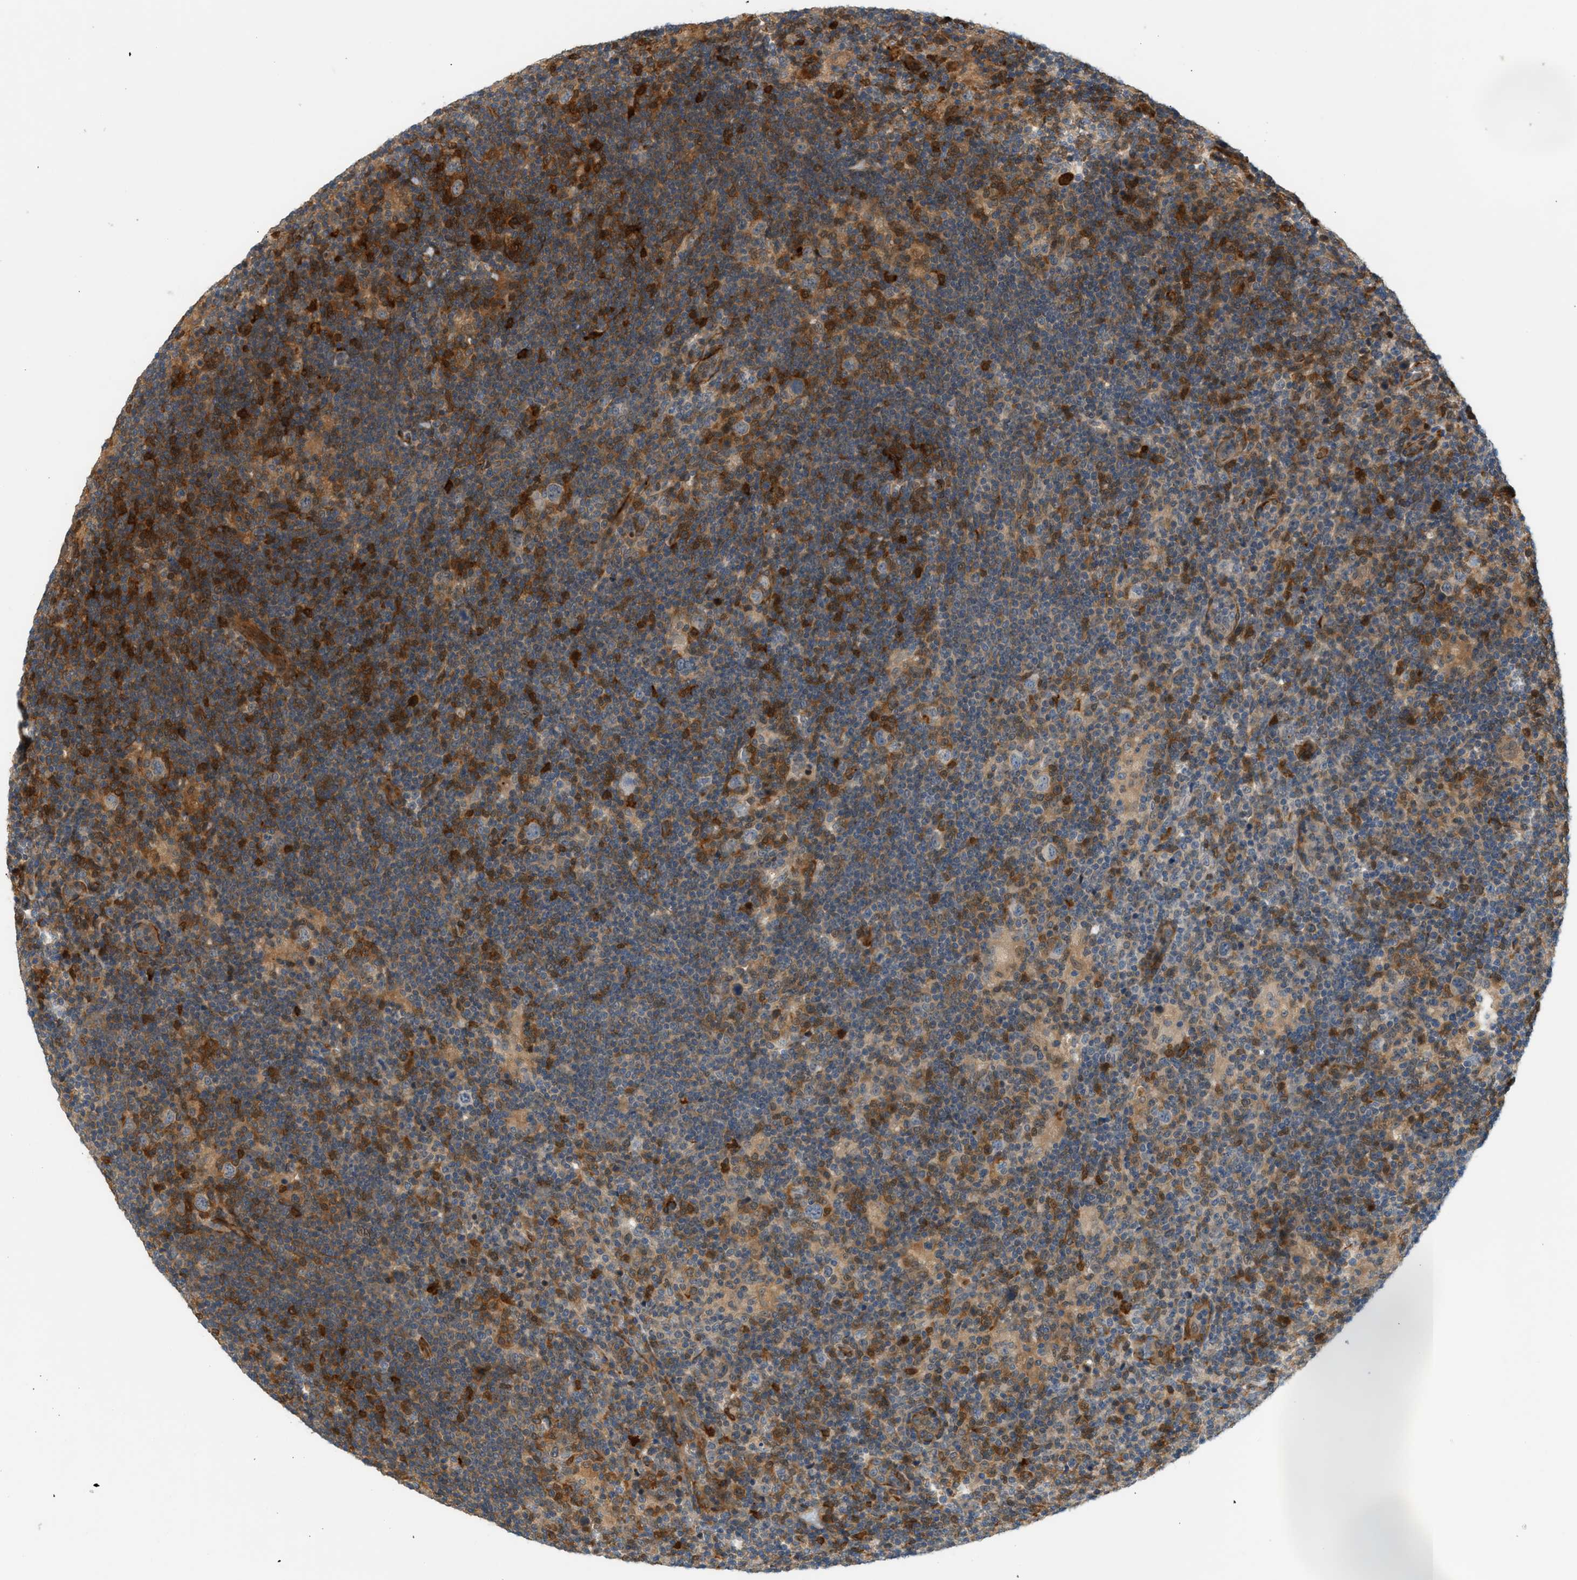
{"staining": {"intensity": "weak", "quantity": ">75%", "location": "cytoplasmic/membranous"}, "tissue": "lymphoma", "cell_type": "Tumor cells", "image_type": "cancer", "snomed": [{"axis": "morphology", "description": "Hodgkin's disease, NOS"}, {"axis": "topography", "description": "Lymph node"}], "caption": "Tumor cells display weak cytoplasmic/membranous expression in about >75% of cells in Hodgkin's disease.", "gene": "EDNRA", "patient": {"sex": "female", "age": 57}}